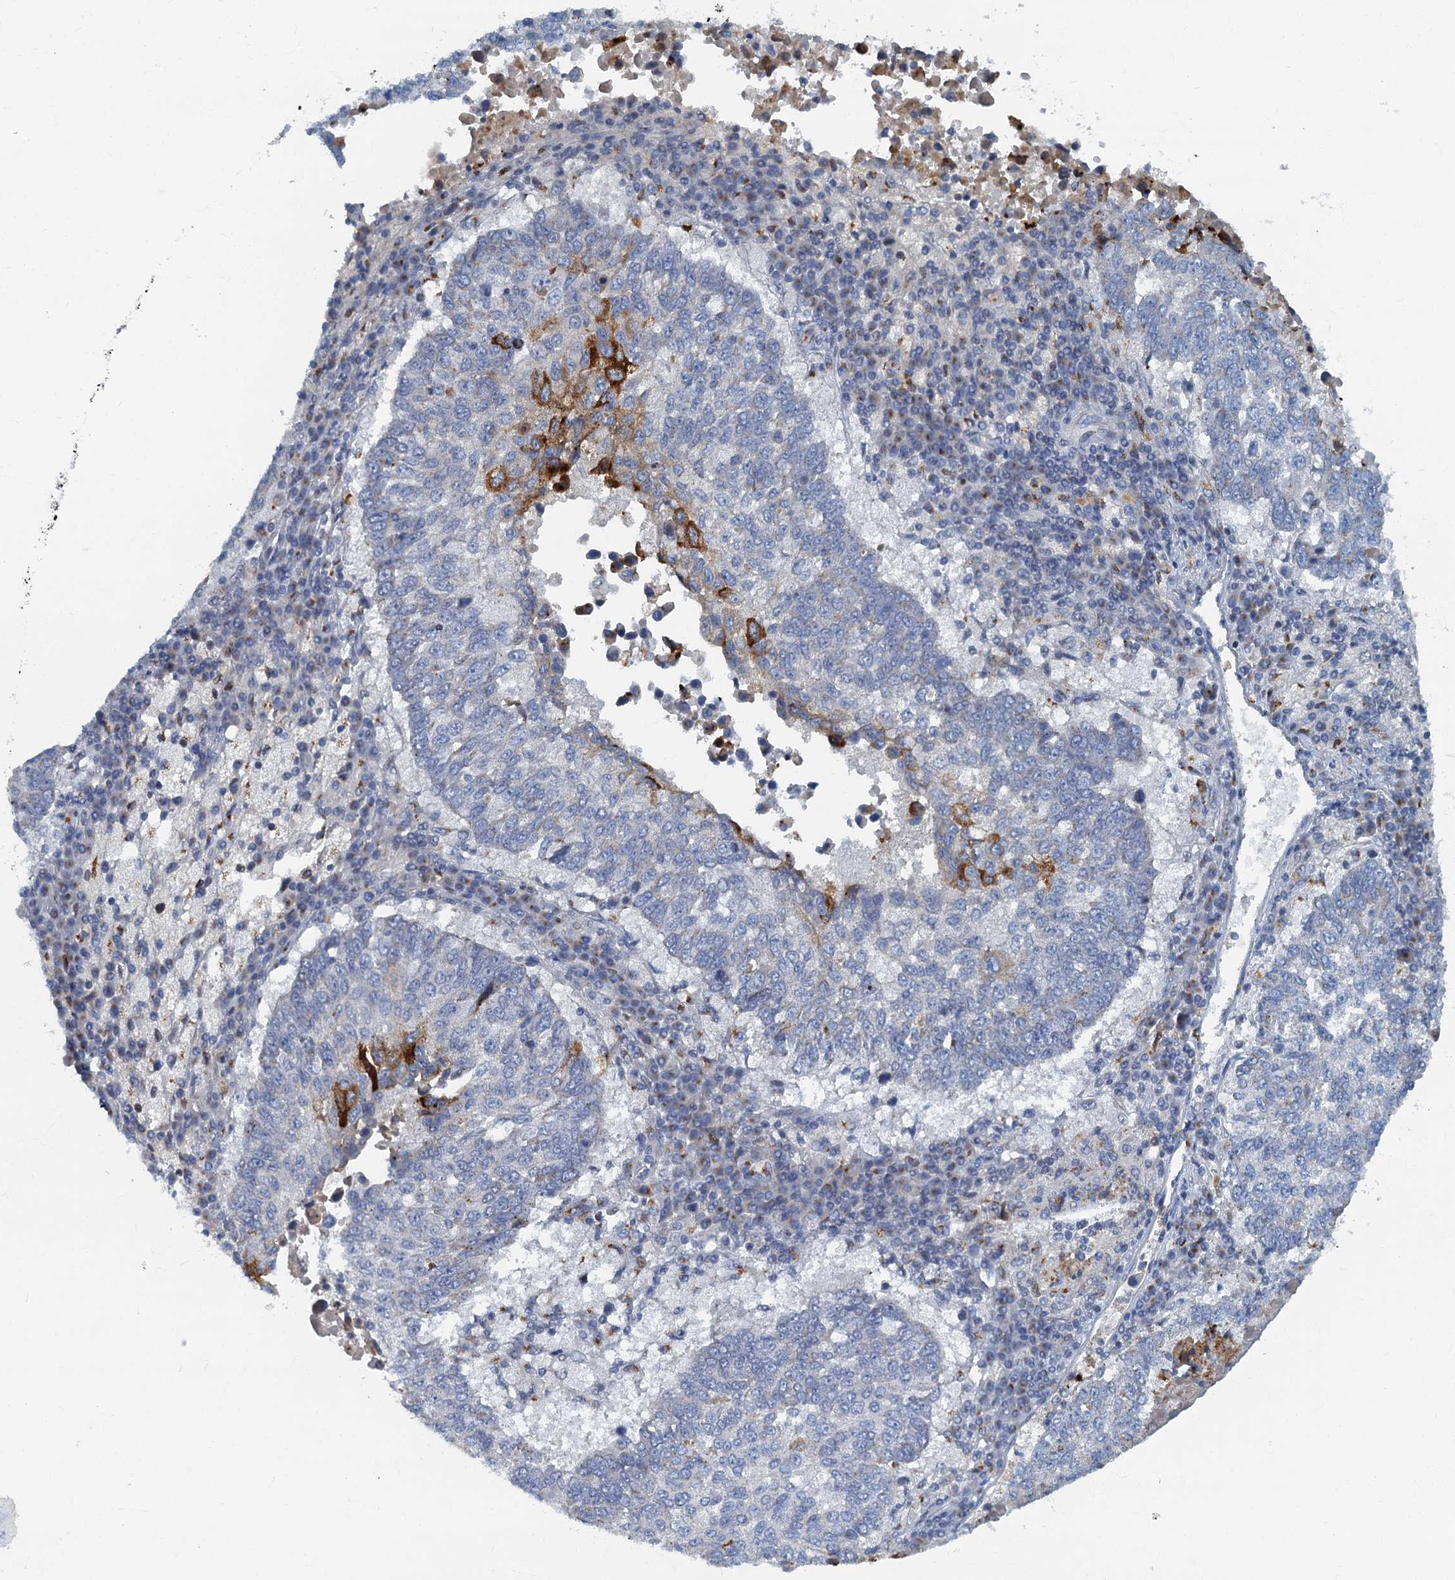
{"staining": {"intensity": "negative", "quantity": "none", "location": "none"}, "tissue": "lung cancer", "cell_type": "Tumor cells", "image_type": "cancer", "snomed": [{"axis": "morphology", "description": "Squamous cell carcinoma, NOS"}, {"axis": "topography", "description": "Lung"}], "caption": "This micrograph is of lung cancer (squamous cell carcinoma) stained with immunohistochemistry to label a protein in brown with the nuclei are counter-stained blue. There is no staining in tumor cells. Brightfield microscopy of immunohistochemistry (IHC) stained with DAB (3,3'-diaminobenzidine) (brown) and hematoxylin (blue), captured at high magnification.", "gene": "LYPD3", "patient": {"sex": "male", "age": 73}}